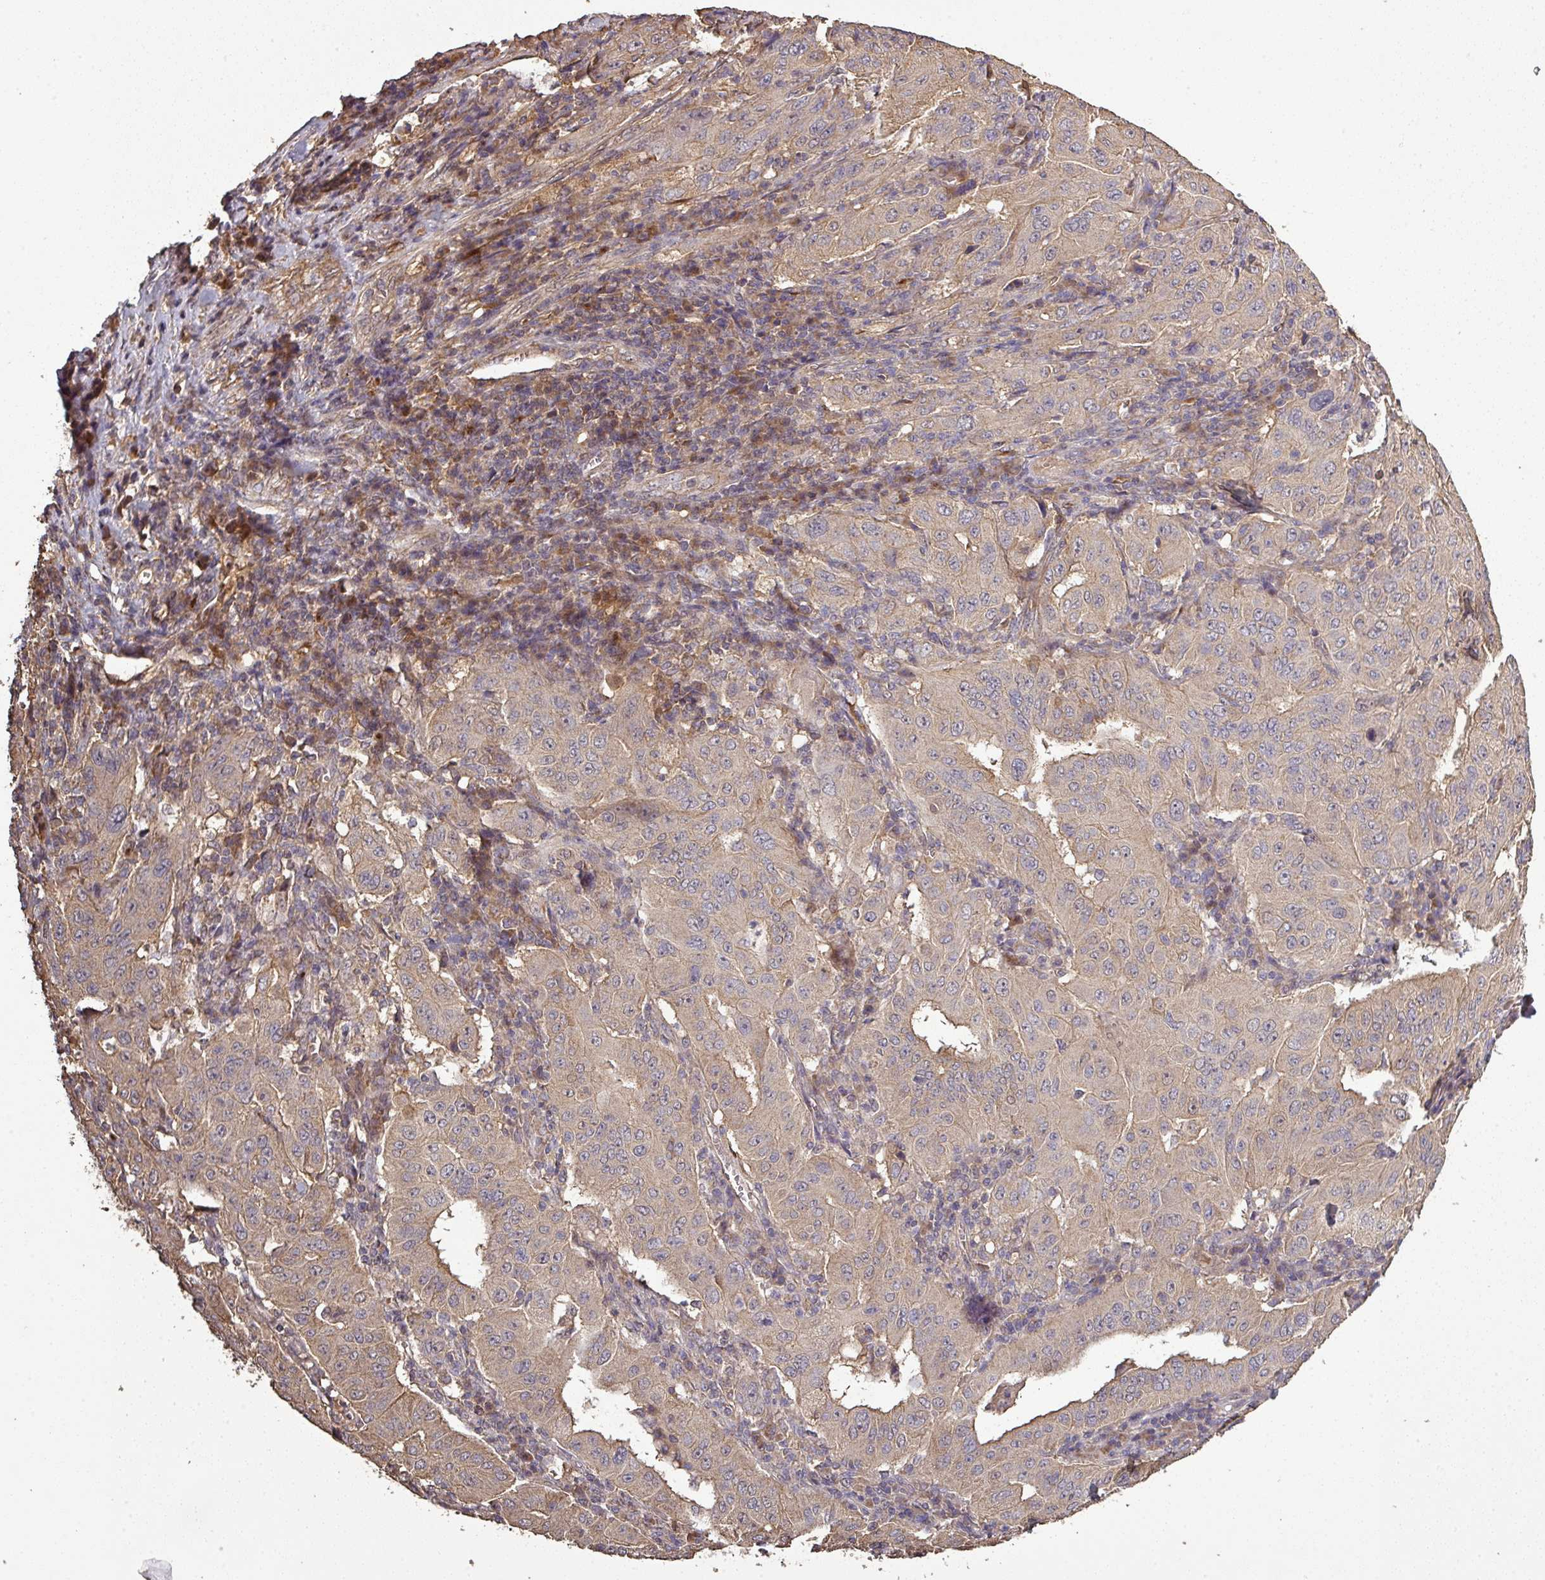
{"staining": {"intensity": "weak", "quantity": "<25%", "location": "cytoplasmic/membranous"}, "tissue": "pancreatic cancer", "cell_type": "Tumor cells", "image_type": "cancer", "snomed": [{"axis": "morphology", "description": "Adenocarcinoma, NOS"}, {"axis": "topography", "description": "Pancreas"}], "caption": "This is a micrograph of IHC staining of pancreatic cancer, which shows no staining in tumor cells.", "gene": "ISLR", "patient": {"sex": "male", "age": 63}}